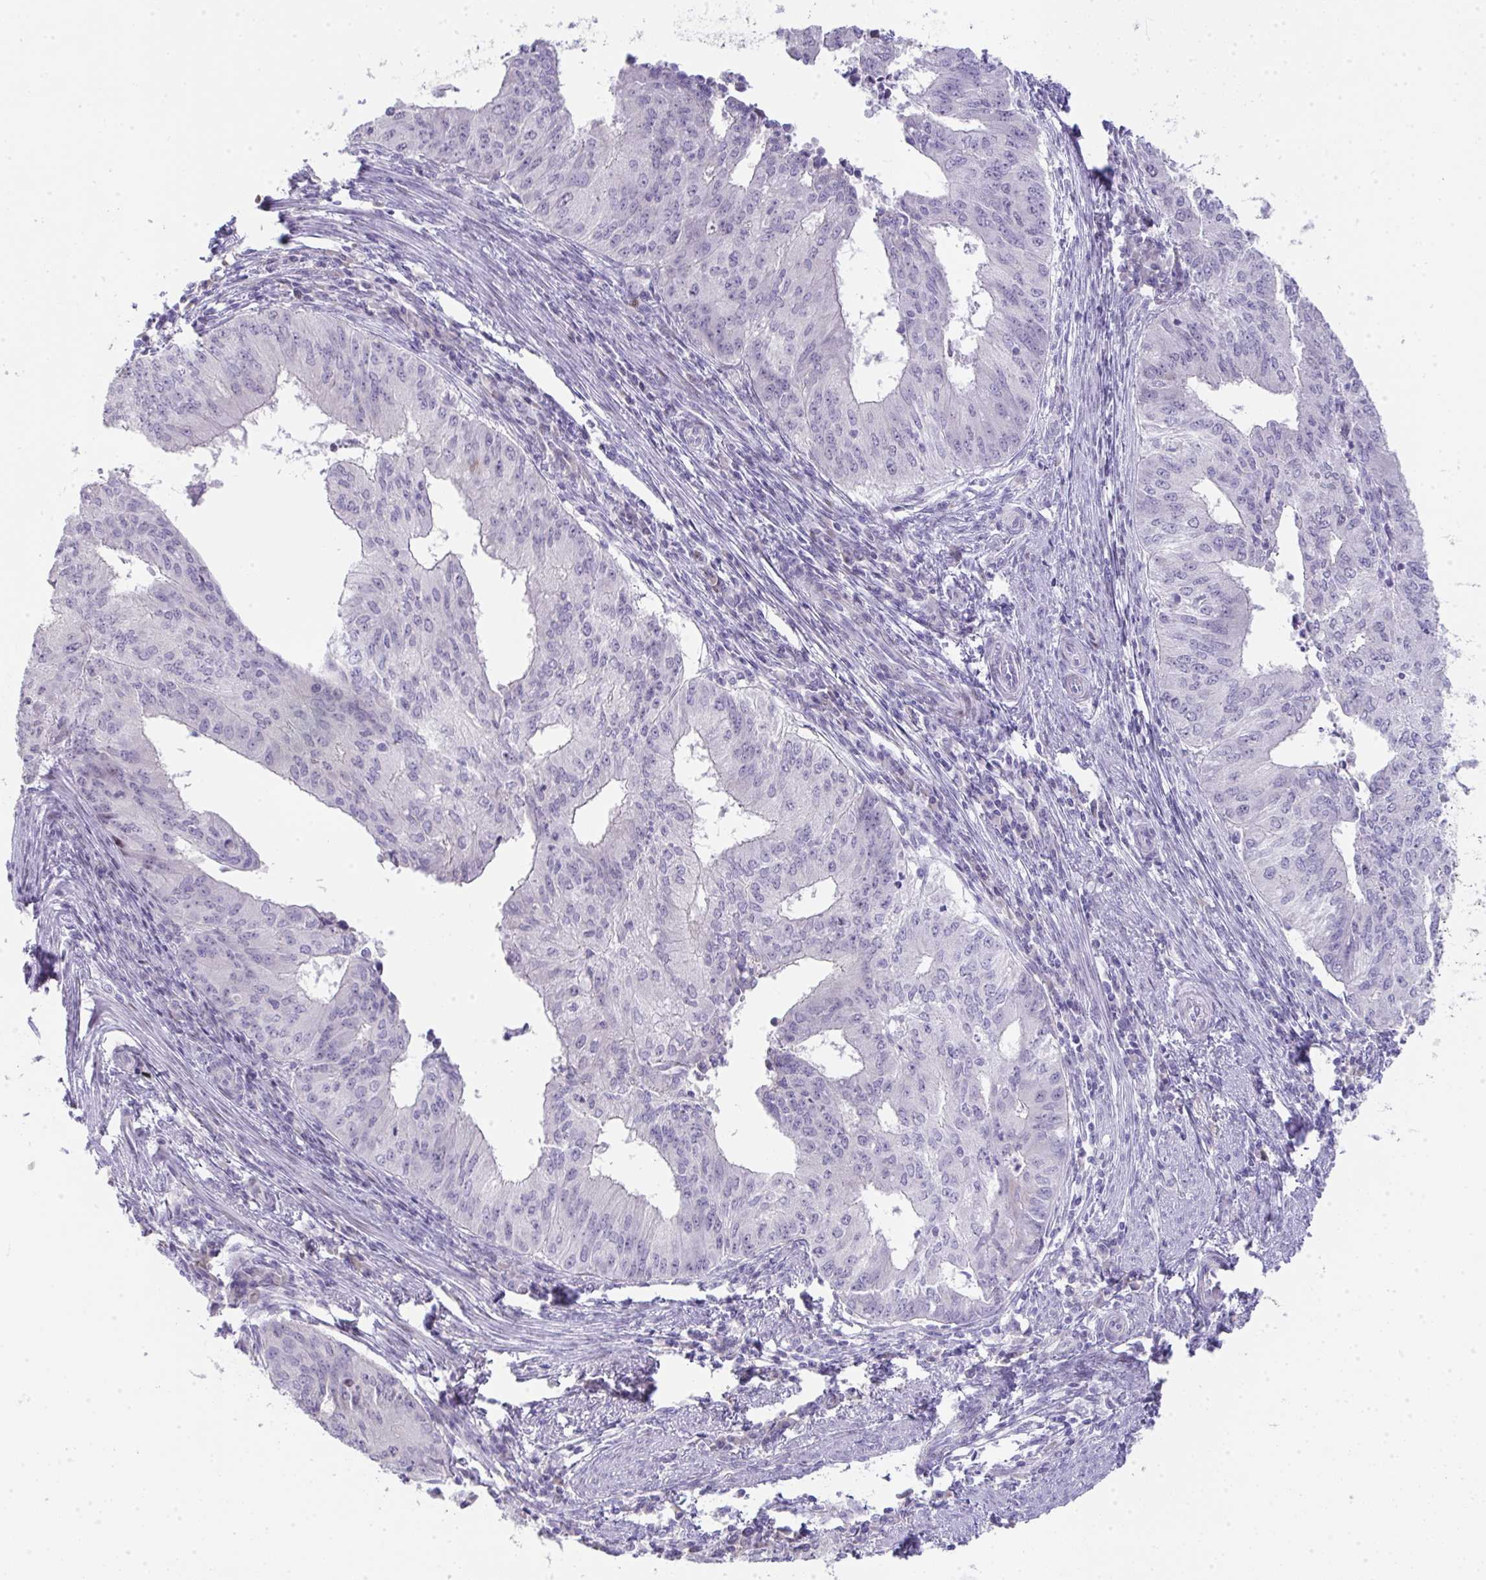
{"staining": {"intensity": "negative", "quantity": "none", "location": "none"}, "tissue": "endometrial cancer", "cell_type": "Tumor cells", "image_type": "cancer", "snomed": [{"axis": "morphology", "description": "Adenocarcinoma, NOS"}, {"axis": "topography", "description": "Endometrium"}], "caption": "Tumor cells show no significant expression in endometrial cancer.", "gene": "GALNT16", "patient": {"sex": "female", "age": 50}}